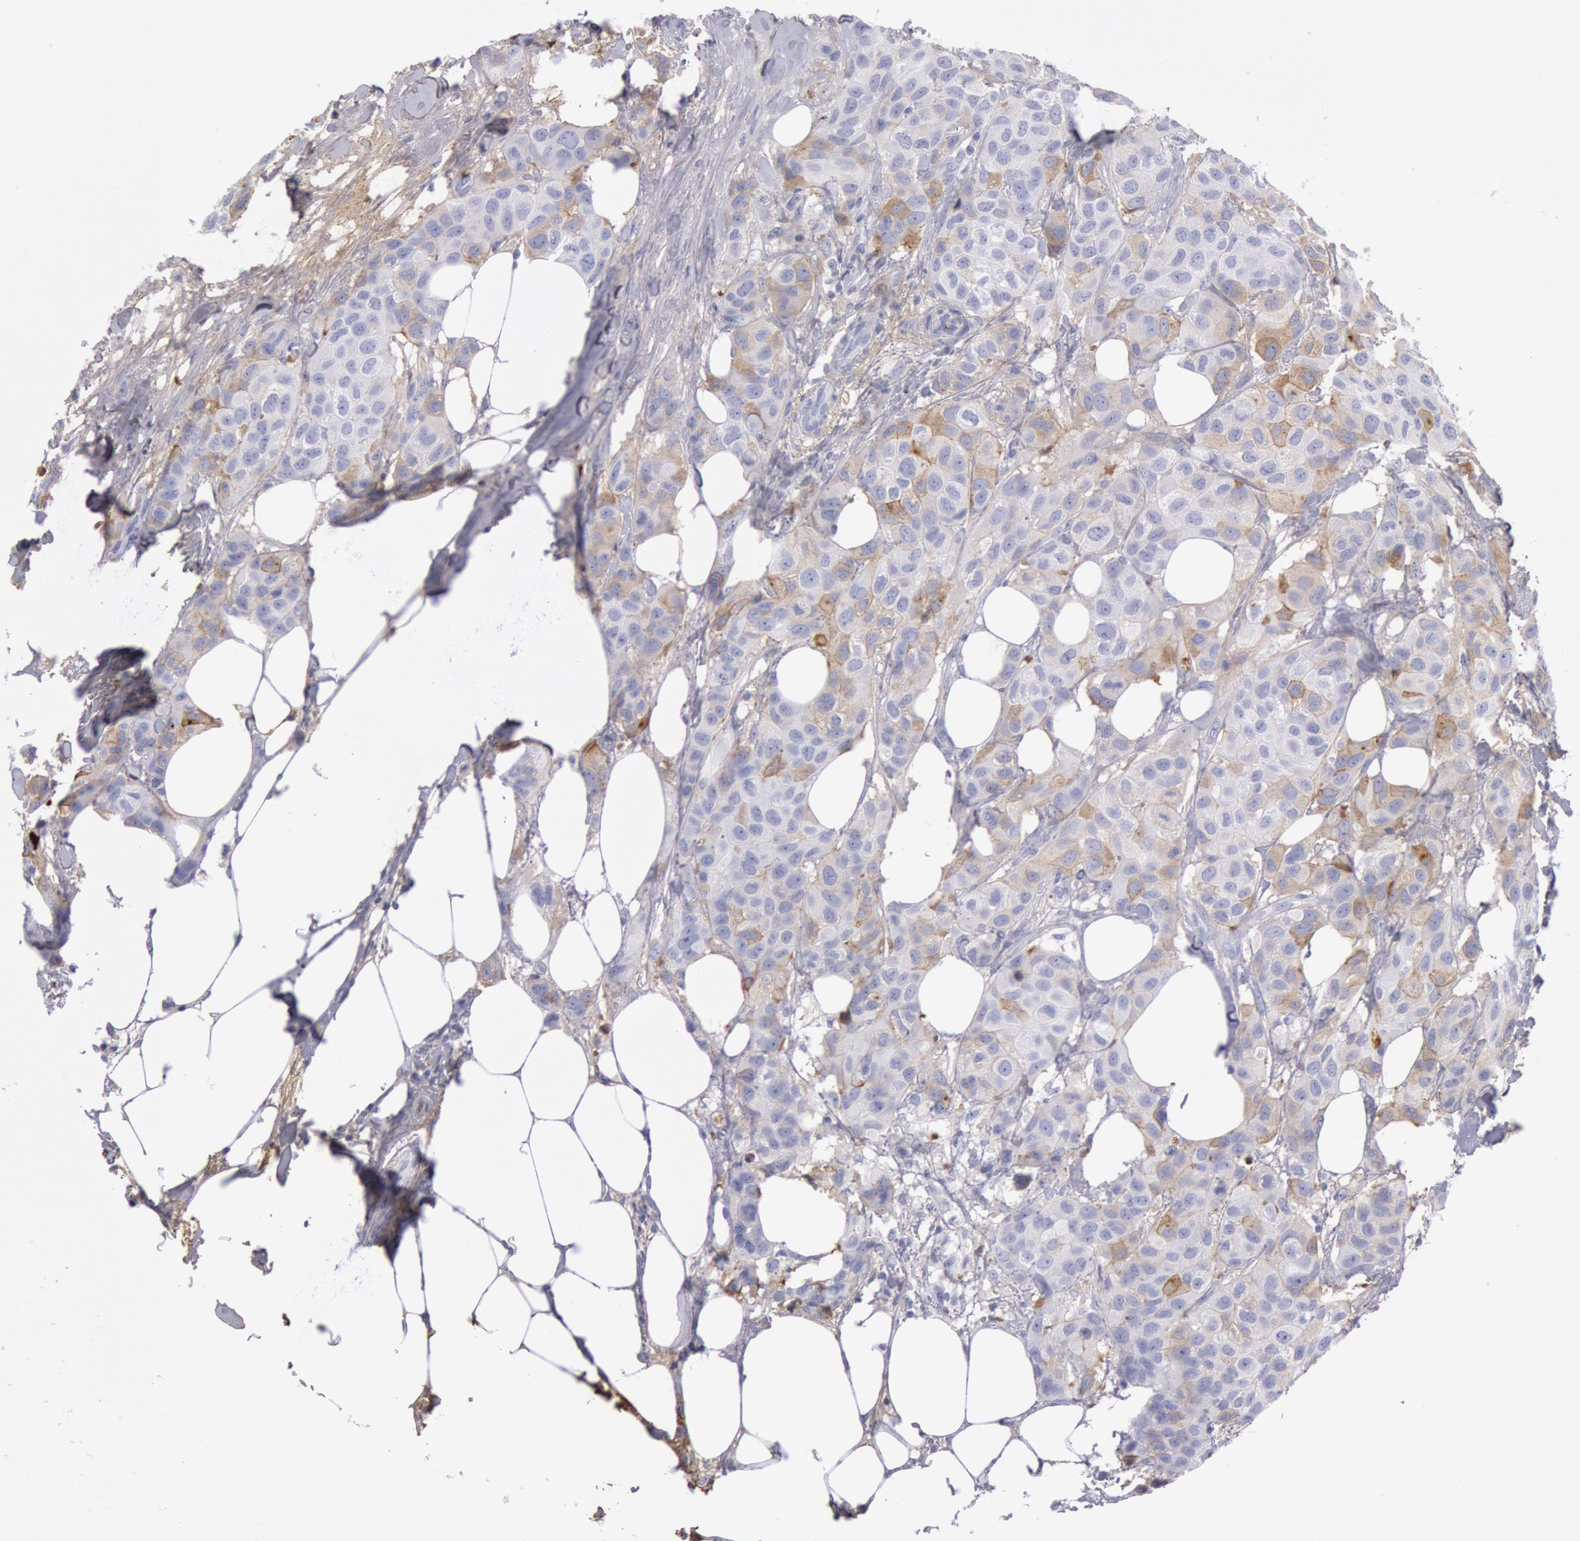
{"staining": {"intensity": "weak", "quantity": "25%-75%", "location": "cytoplasmic/membranous"}, "tissue": "breast cancer", "cell_type": "Tumor cells", "image_type": "cancer", "snomed": [{"axis": "morphology", "description": "Duct carcinoma"}, {"axis": "topography", "description": "Breast"}], "caption": "Intraductal carcinoma (breast) tissue exhibits weak cytoplasmic/membranous expression in about 25%-75% of tumor cells Using DAB (3,3'-diaminobenzidine) (brown) and hematoxylin (blue) stains, captured at high magnification using brightfield microscopy.", "gene": "IGHA1", "patient": {"sex": "female", "age": 68}}